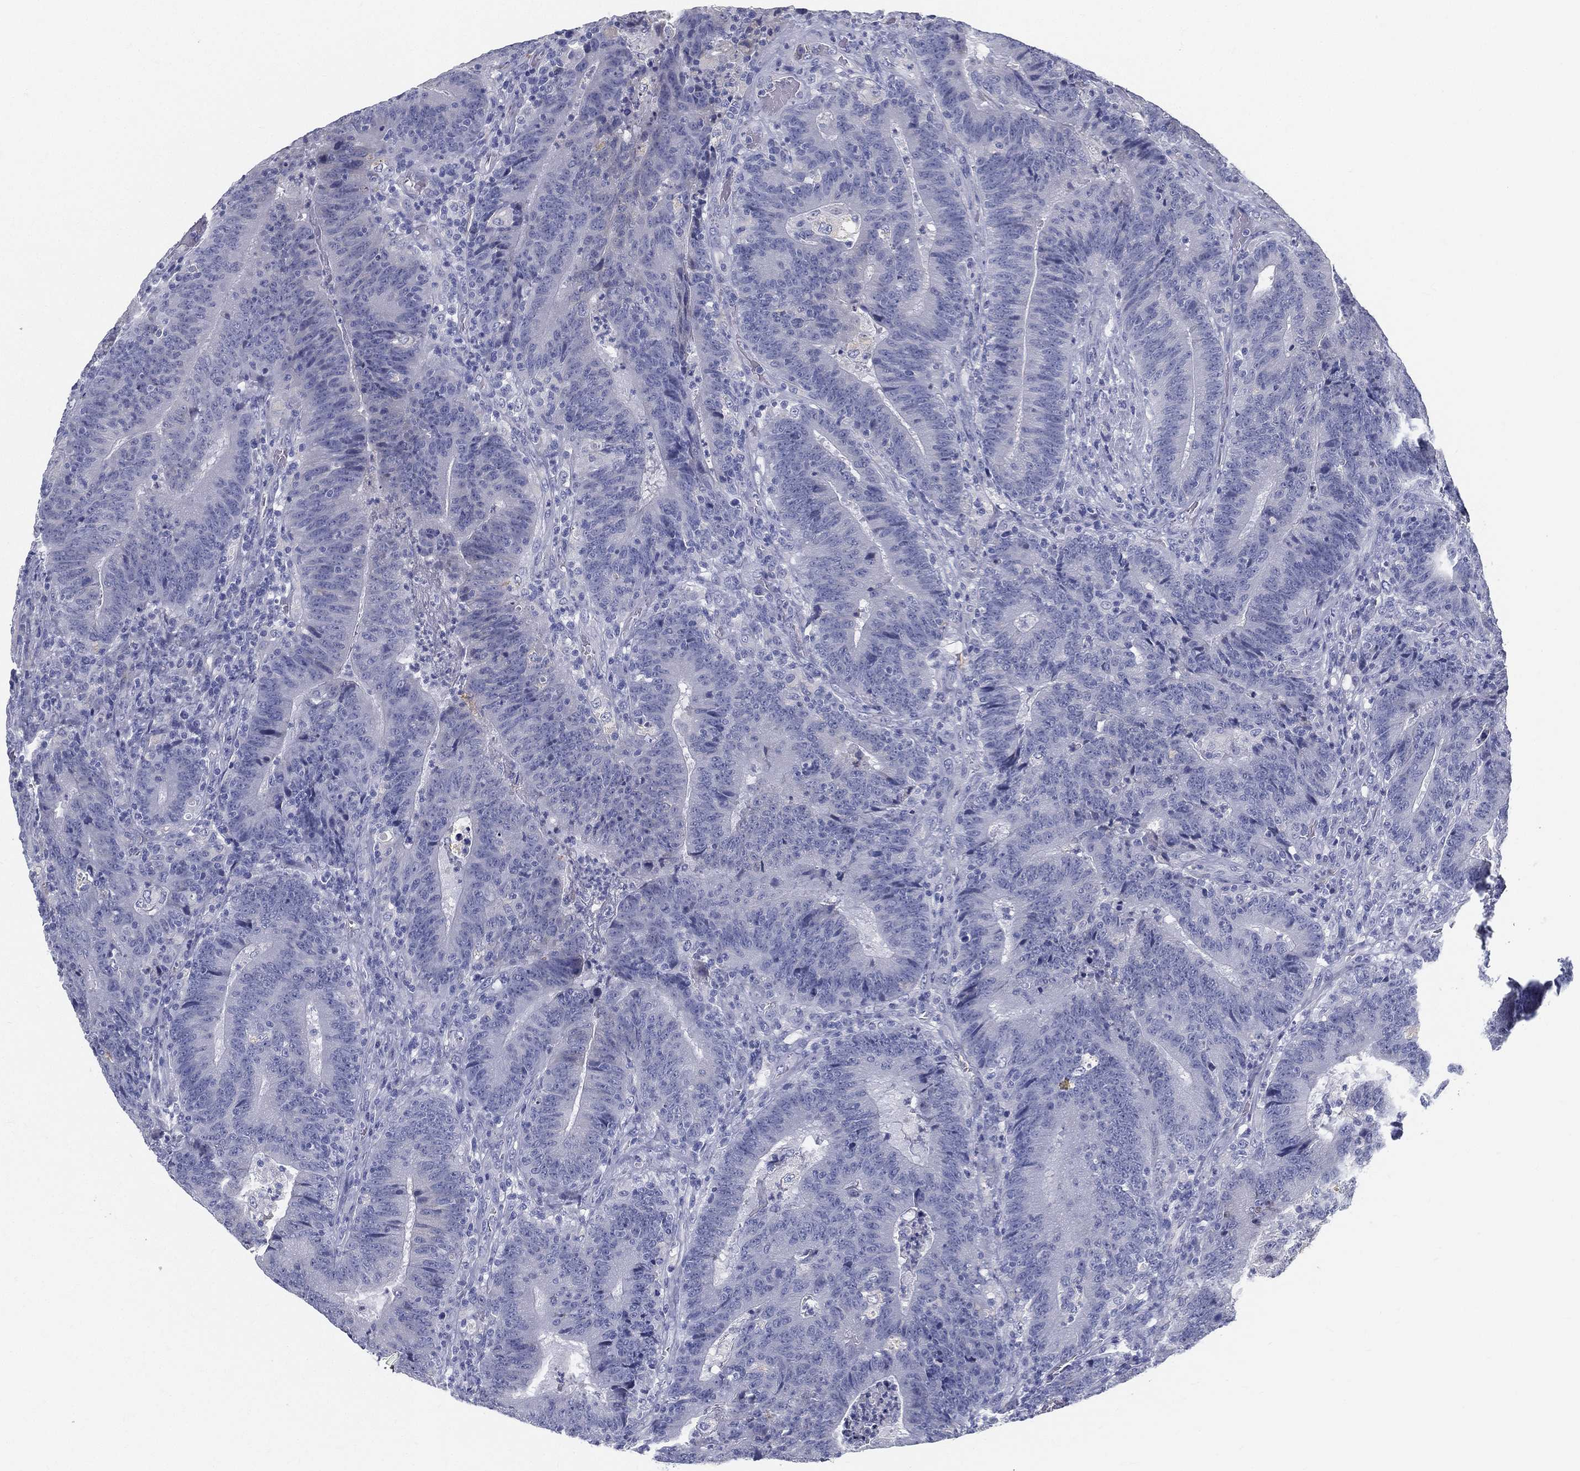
{"staining": {"intensity": "negative", "quantity": "none", "location": "none"}, "tissue": "colorectal cancer", "cell_type": "Tumor cells", "image_type": "cancer", "snomed": [{"axis": "morphology", "description": "Adenocarcinoma, NOS"}, {"axis": "topography", "description": "Colon"}], "caption": "A photomicrograph of human colorectal cancer (adenocarcinoma) is negative for staining in tumor cells. The staining is performed using DAB brown chromogen with nuclei counter-stained in using hematoxylin.", "gene": "STS", "patient": {"sex": "female", "age": 75}}